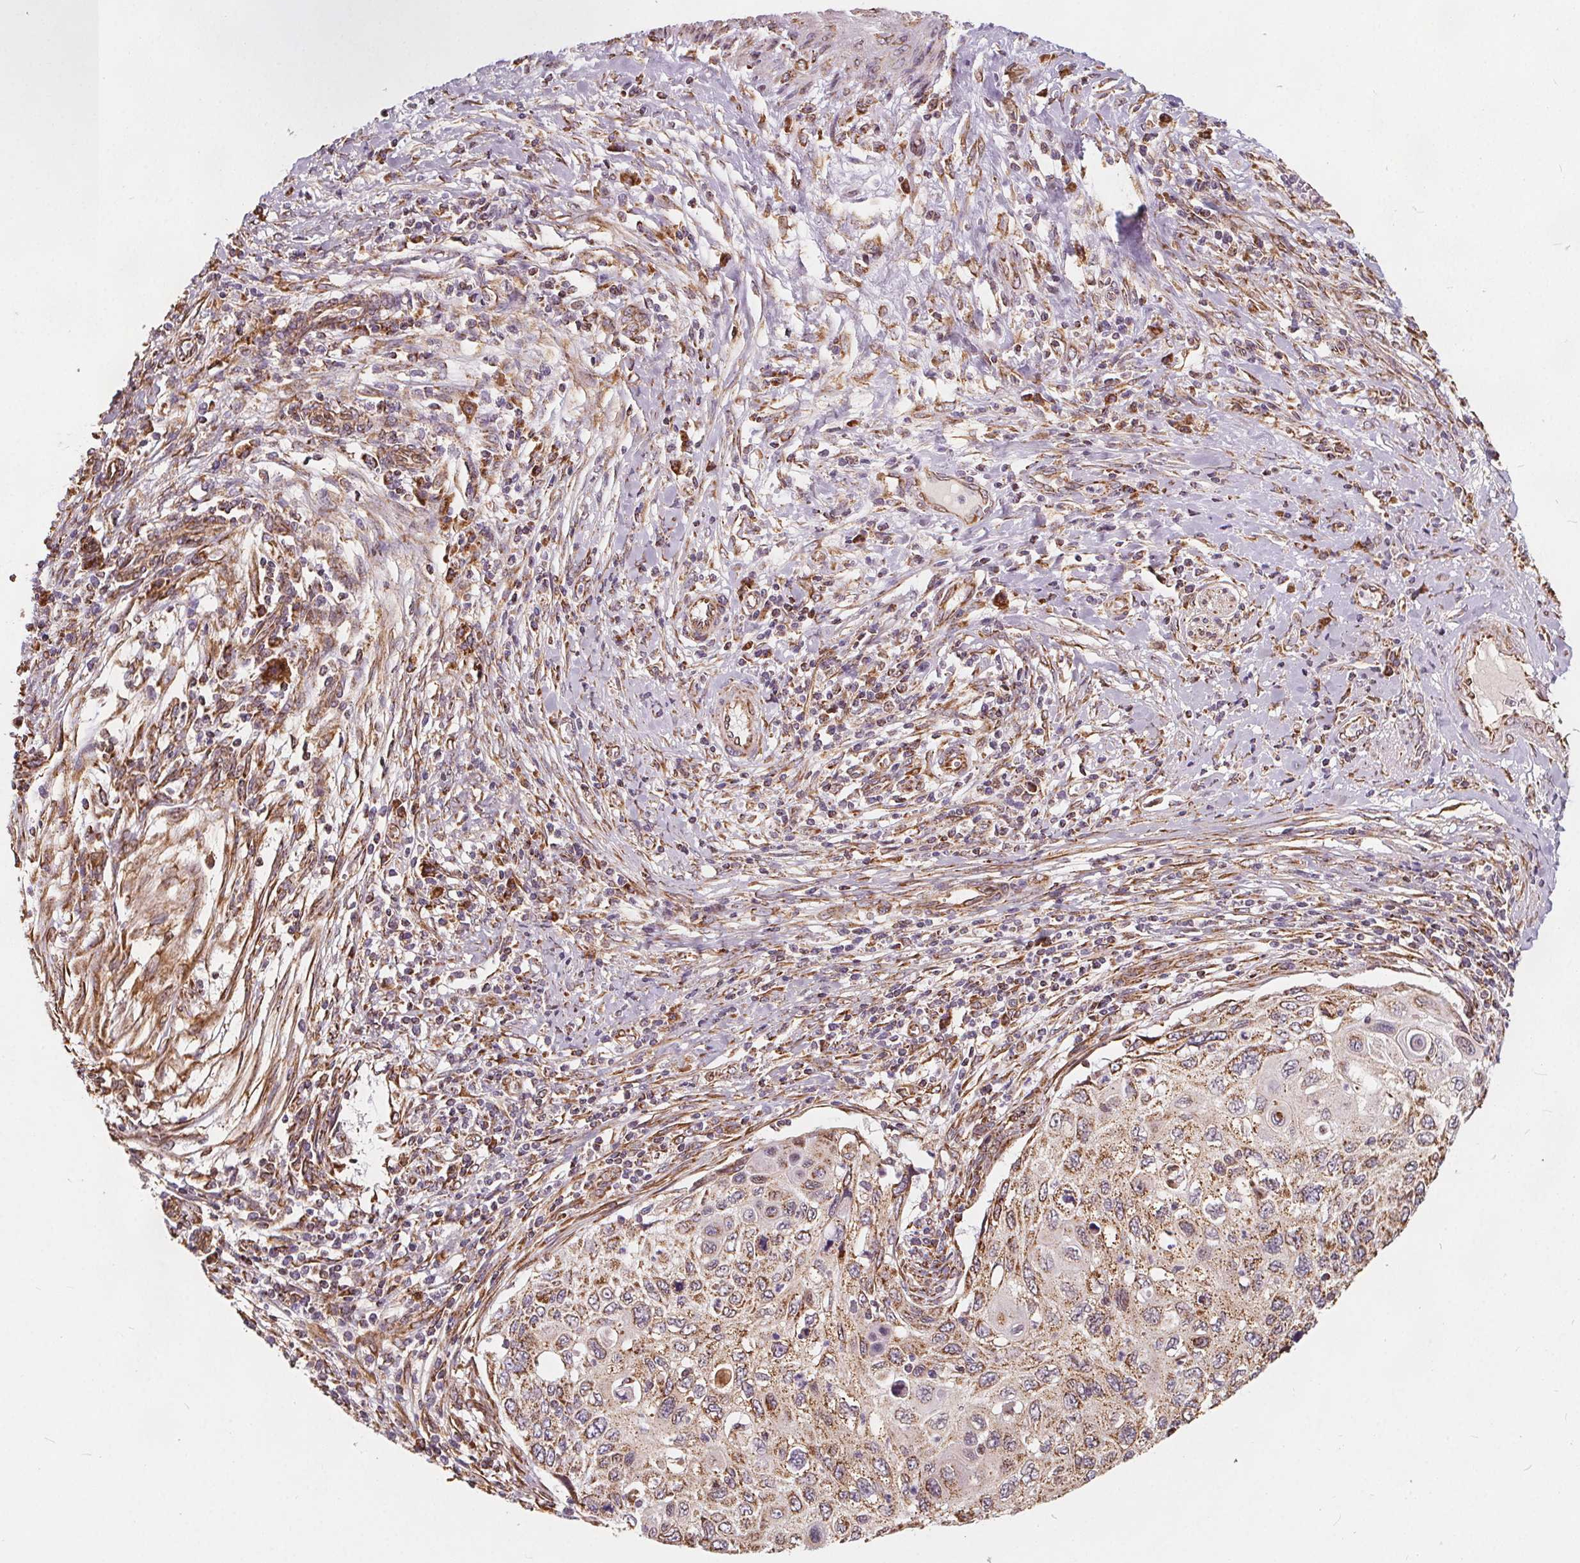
{"staining": {"intensity": "moderate", "quantity": "25%-75%", "location": "cytoplasmic/membranous"}, "tissue": "cervical cancer", "cell_type": "Tumor cells", "image_type": "cancer", "snomed": [{"axis": "morphology", "description": "Squamous cell carcinoma, NOS"}, {"axis": "topography", "description": "Cervix"}], "caption": "Cervical cancer stained for a protein shows moderate cytoplasmic/membranous positivity in tumor cells.", "gene": "PLSCR3", "patient": {"sex": "female", "age": 70}}